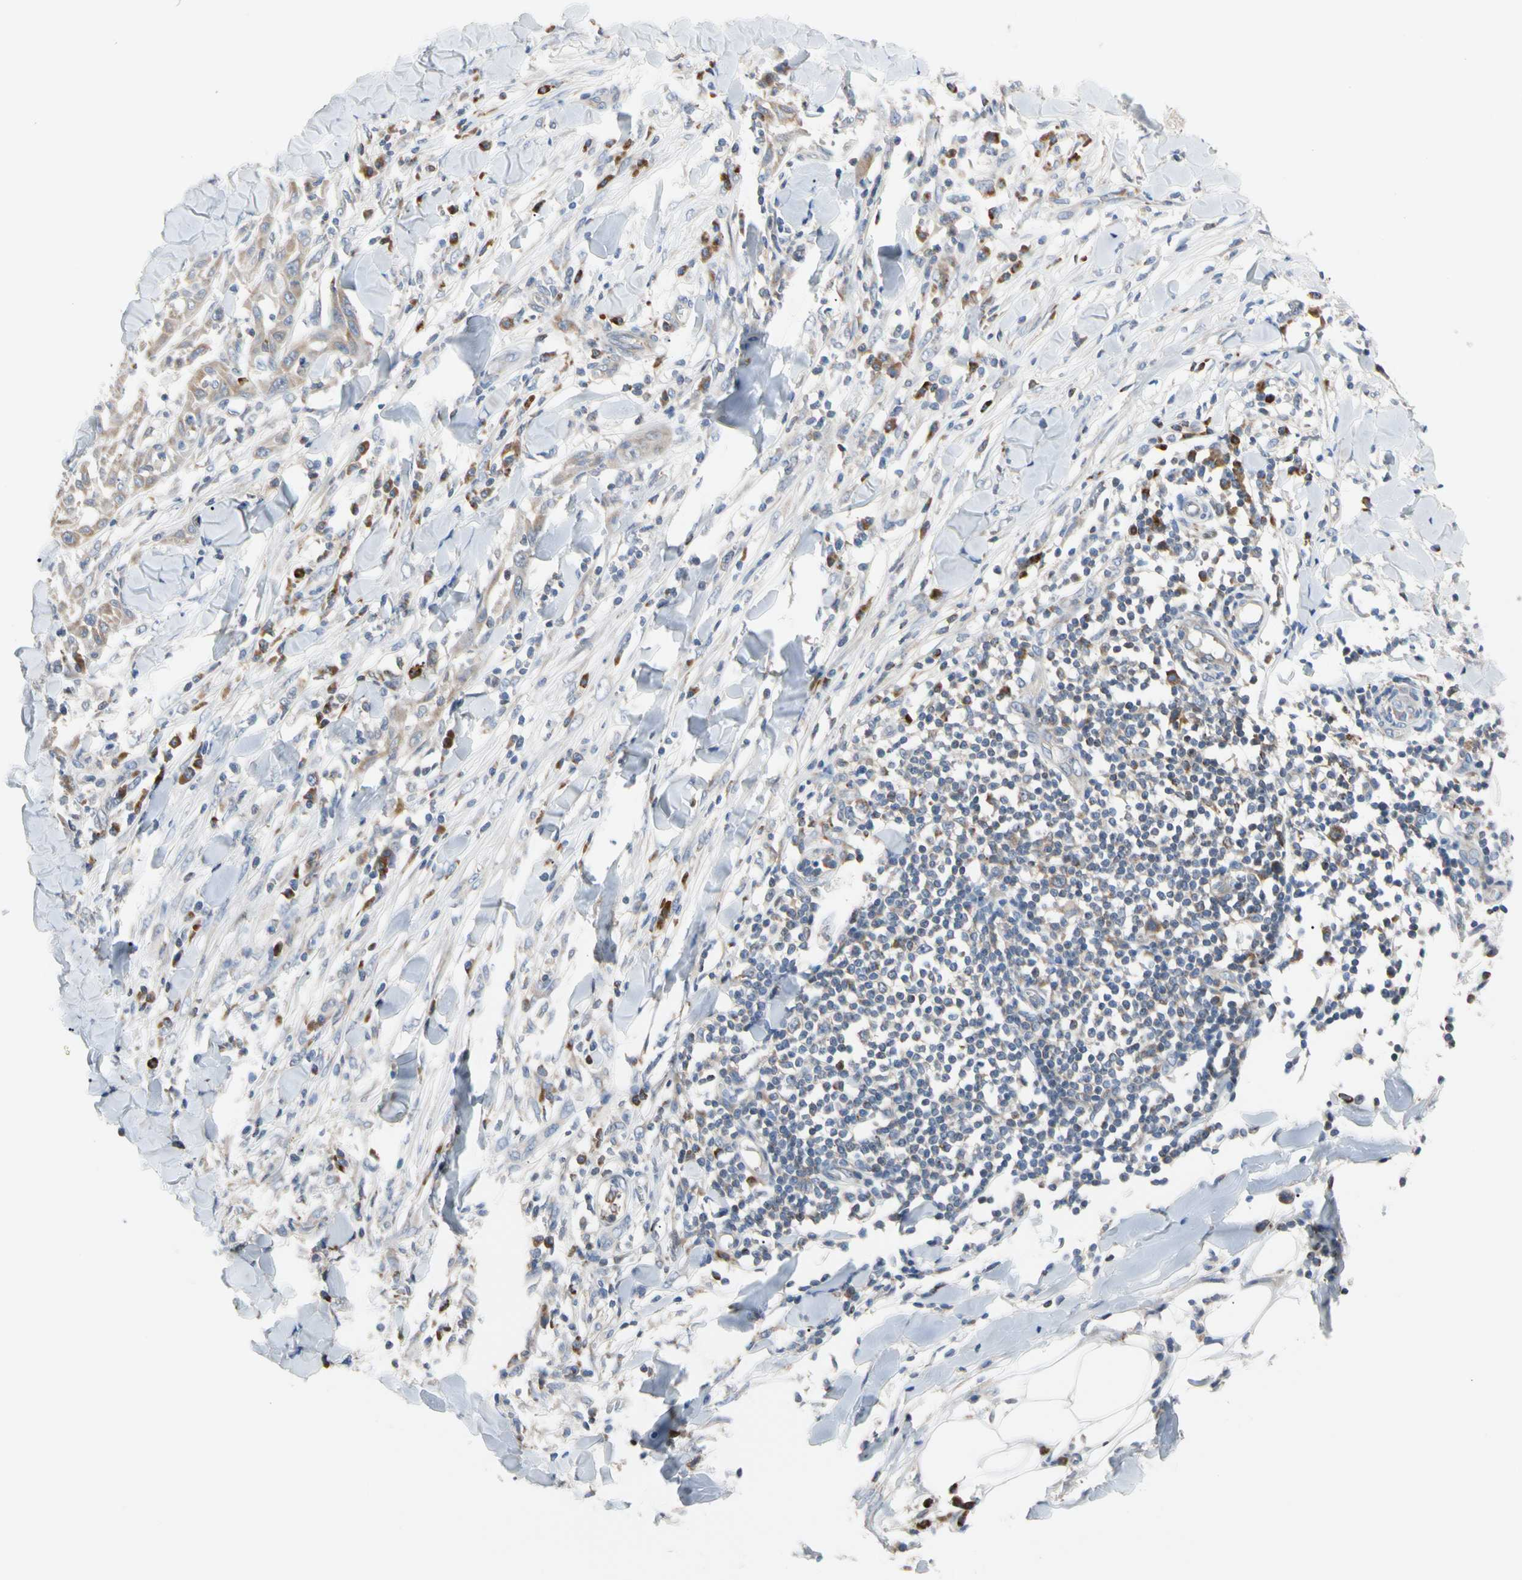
{"staining": {"intensity": "weak", "quantity": "25%-75%", "location": "cytoplasmic/membranous"}, "tissue": "skin cancer", "cell_type": "Tumor cells", "image_type": "cancer", "snomed": [{"axis": "morphology", "description": "Squamous cell carcinoma, NOS"}, {"axis": "topography", "description": "Skin"}], "caption": "Skin squamous cell carcinoma was stained to show a protein in brown. There is low levels of weak cytoplasmic/membranous staining in about 25%-75% of tumor cells. Using DAB (brown) and hematoxylin (blue) stains, captured at high magnification using brightfield microscopy.", "gene": "MCL1", "patient": {"sex": "male", "age": 24}}